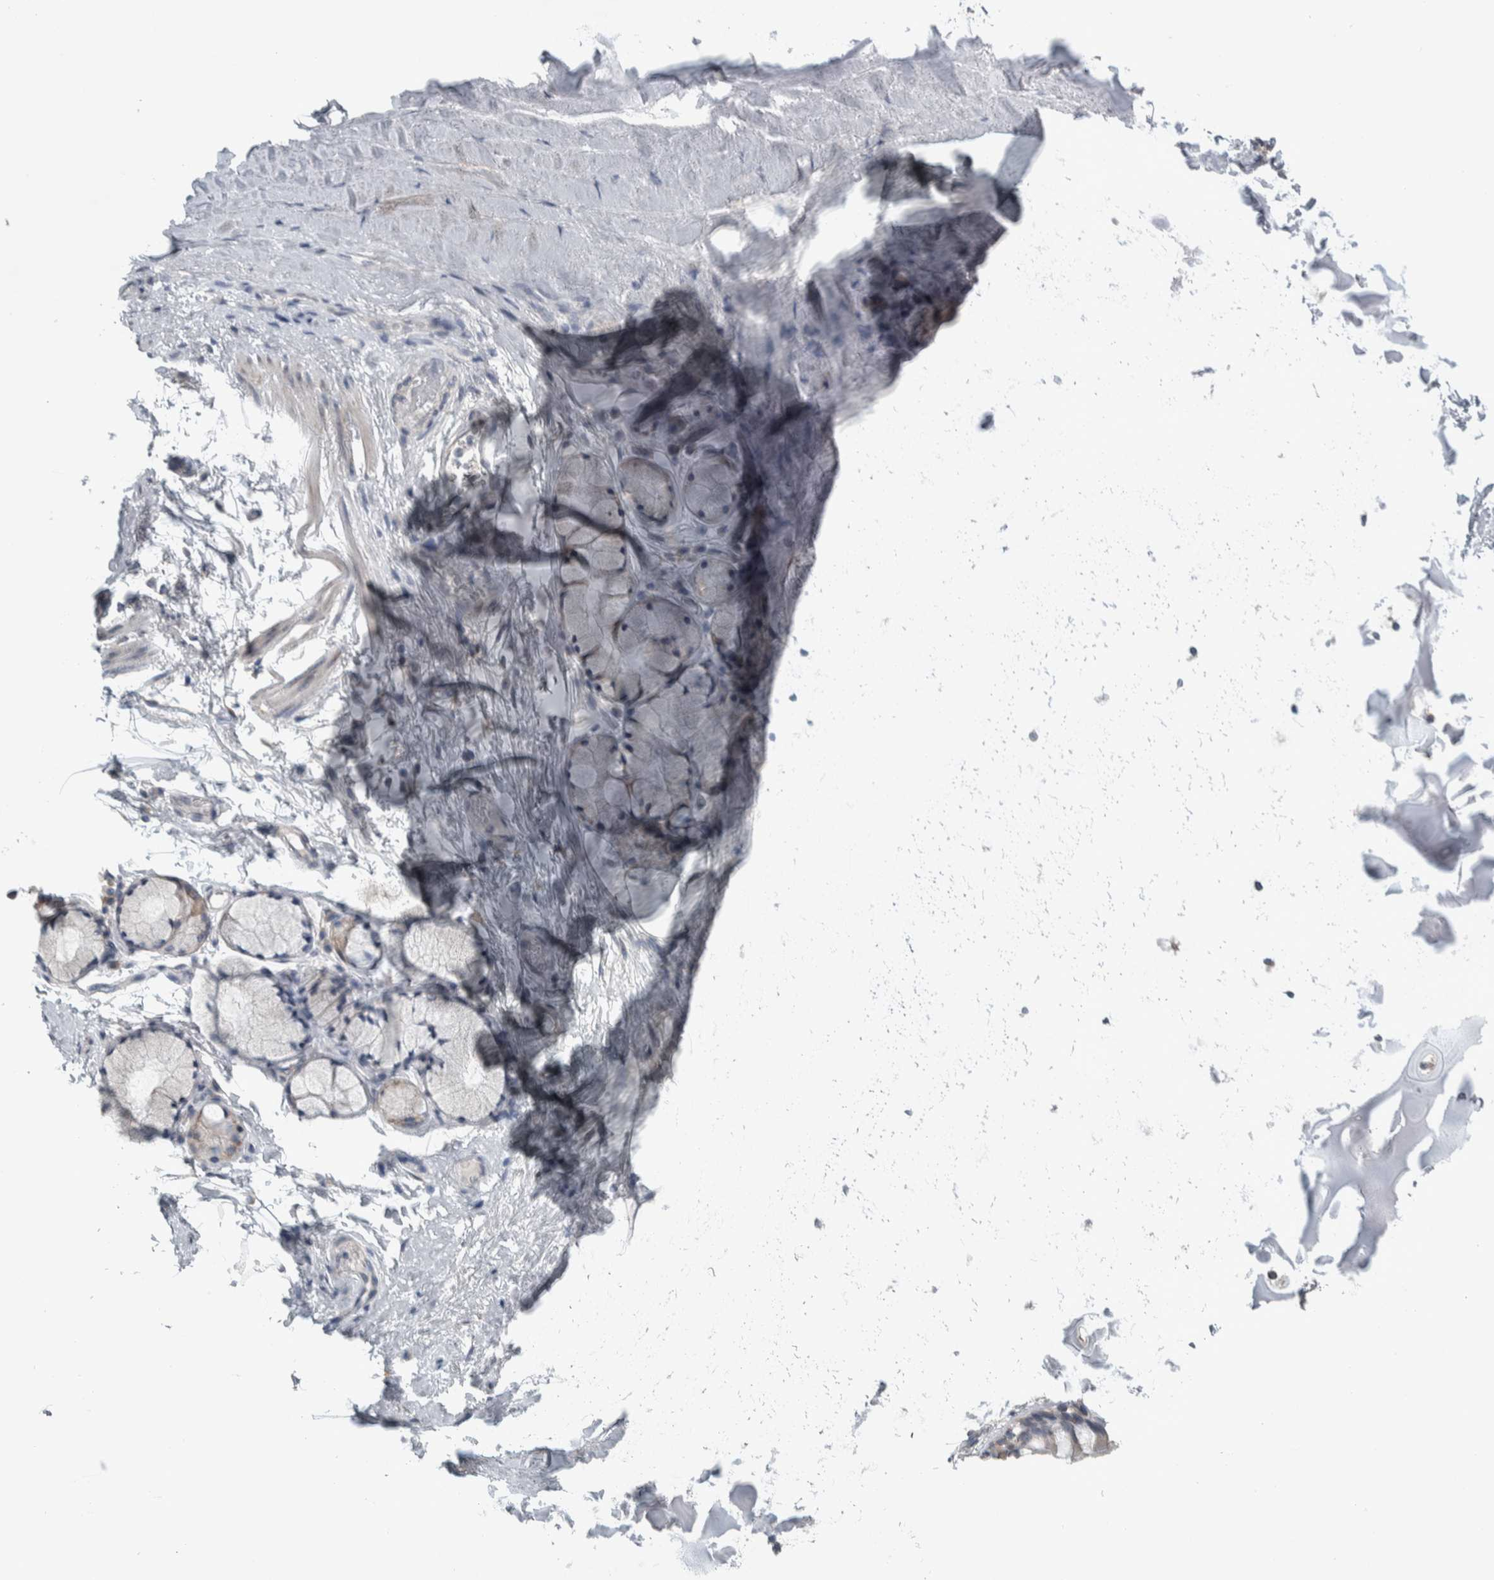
{"staining": {"intensity": "moderate", "quantity": "<25%", "location": "cytoplasmic/membranous"}, "tissue": "adipose tissue", "cell_type": "Adipocytes", "image_type": "normal", "snomed": [{"axis": "morphology", "description": "Normal tissue, NOS"}, {"axis": "topography", "description": "Cartilage tissue"}, {"axis": "topography", "description": "Bronchus"}], "caption": "DAB (3,3'-diaminobenzidine) immunohistochemical staining of normal adipose tissue reveals moderate cytoplasmic/membranous protein expression in approximately <25% of adipocytes.", "gene": "SIGMAR1", "patient": {"sex": "female", "age": 73}}